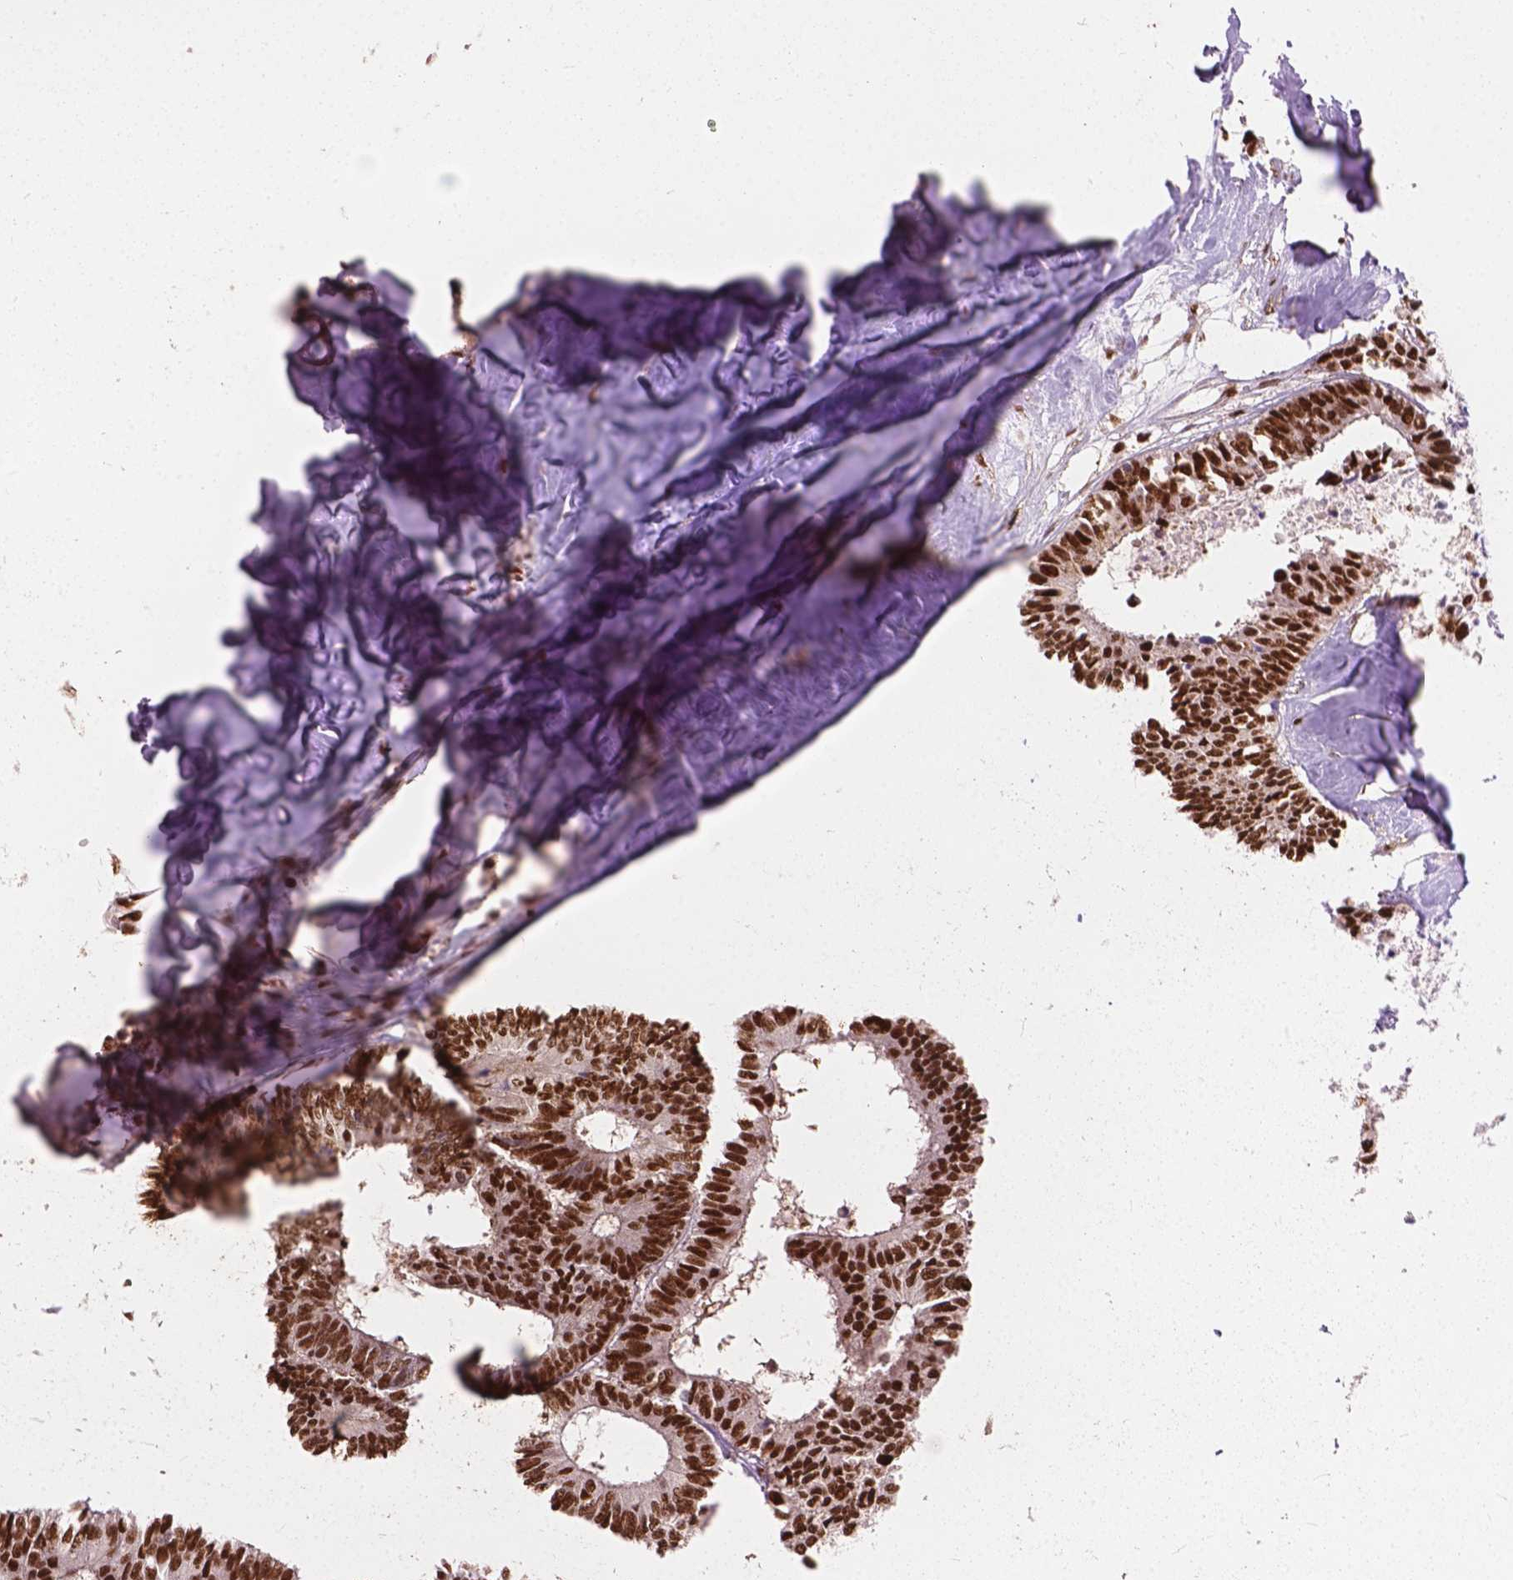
{"staining": {"intensity": "strong", "quantity": ">75%", "location": "nuclear"}, "tissue": "colorectal cancer", "cell_type": "Tumor cells", "image_type": "cancer", "snomed": [{"axis": "morphology", "description": "Adenocarcinoma, NOS"}, {"axis": "topography", "description": "Colon"}, {"axis": "topography", "description": "Rectum"}], "caption": "A high-resolution image shows IHC staining of colorectal adenocarcinoma, which shows strong nuclear positivity in approximately >75% of tumor cells.", "gene": "ANP32B", "patient": {"sex": "male", "age": 57}}